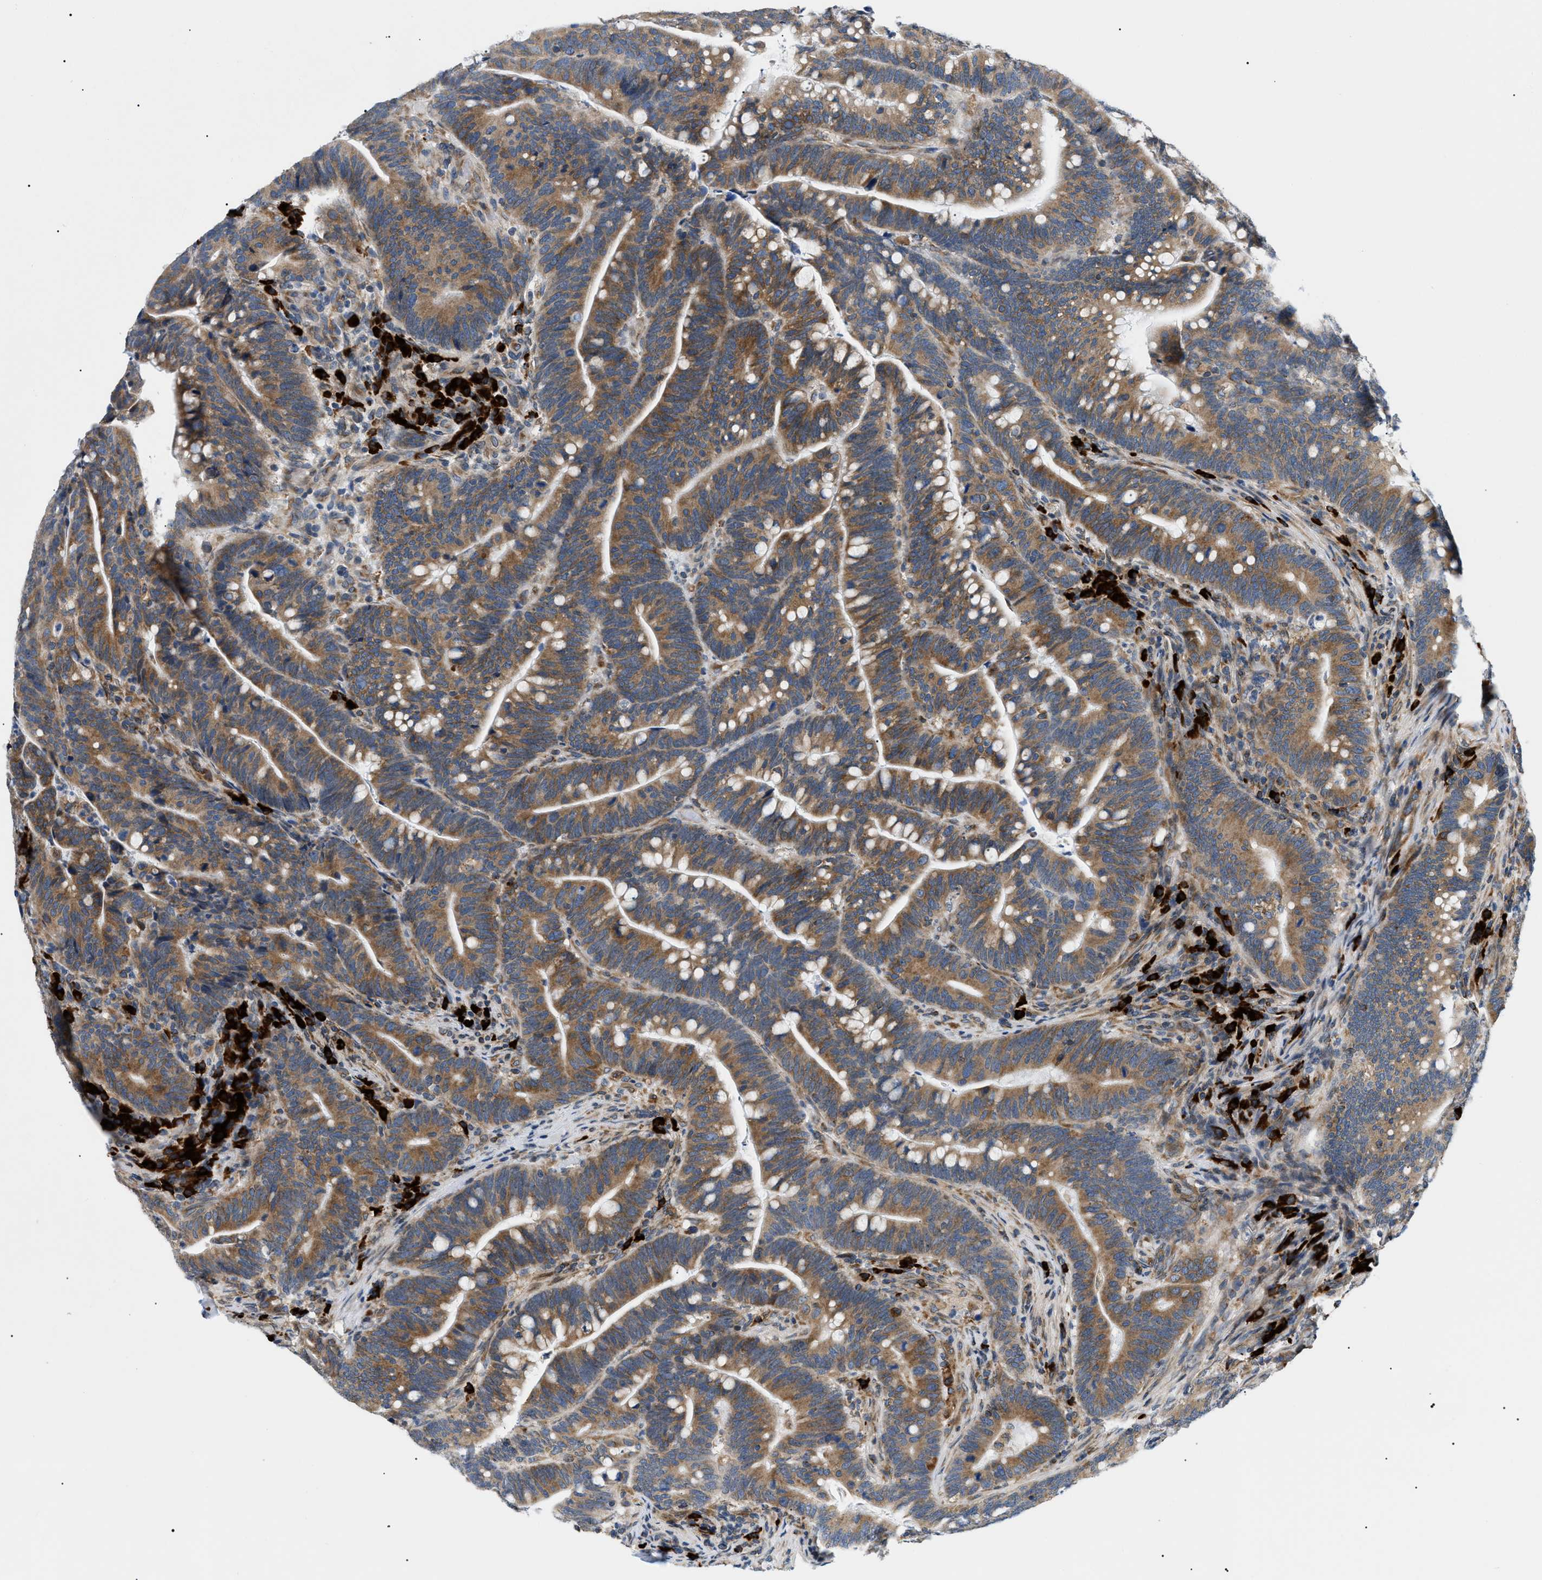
{"staining": {"intensity": "moderate", "quantity": ">75%", "location": "cytoplasmic/membranous"}, "tissue": "colorectal cancer", "cell_type": "Tumor cells", "image_type": "cancer", "snomed": [{"axis": "morphology", "description": "Normal tissue, NOS"}, {"axis": "morphology", "description": "Adenocarcinoma, NOS"}, {"axis": "topography", "description": "Colon"}], "caption": "Protein expression analysis of human colorectal cancer (adenocarcinoma) reveals moderate cytoplasmic/membranous expression in about >75% of tumor cells.", "gene": "DERL1", "patient": {"sex": "female", "age": 66}}